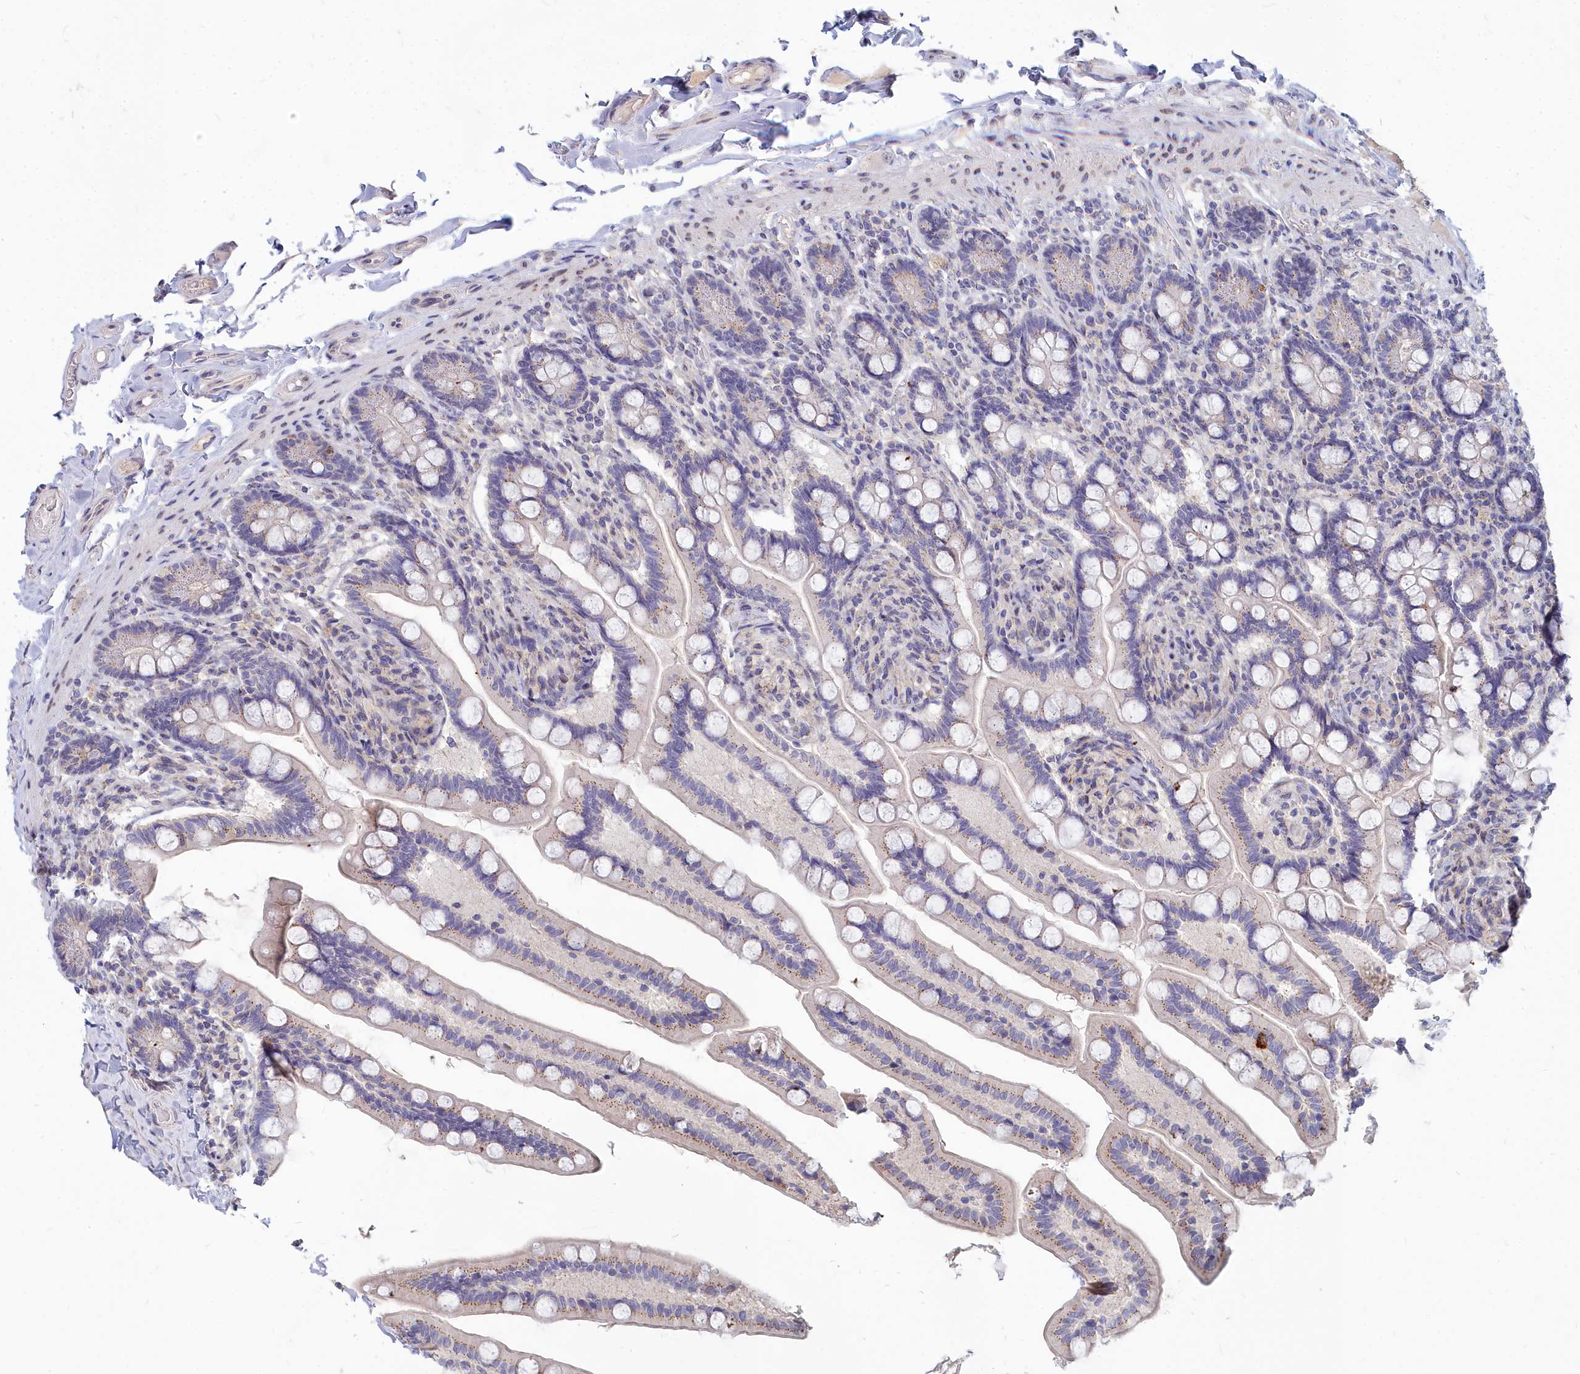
{"staining": {"intensity": "moderate", "quantity": "25%-75%", "location": "cytoplasmic/membranous"}, "tissue": "small intestine", "cell_type": "Glandular cells", "image_type": "normal", "snomed": [{"axis": "morphology", "description": "Normal tissue, NOS"}, {"axis": "topography", "description": "Small intestine"}], "caption": "Brown immunohistochemical staining in normal human small intestine displays moderate cytoplasmic/membranous staining in approximately 25%-75% of glandular cells.", "gene": "NOXA1", "patient": {"sex": "female", "age": 64}}